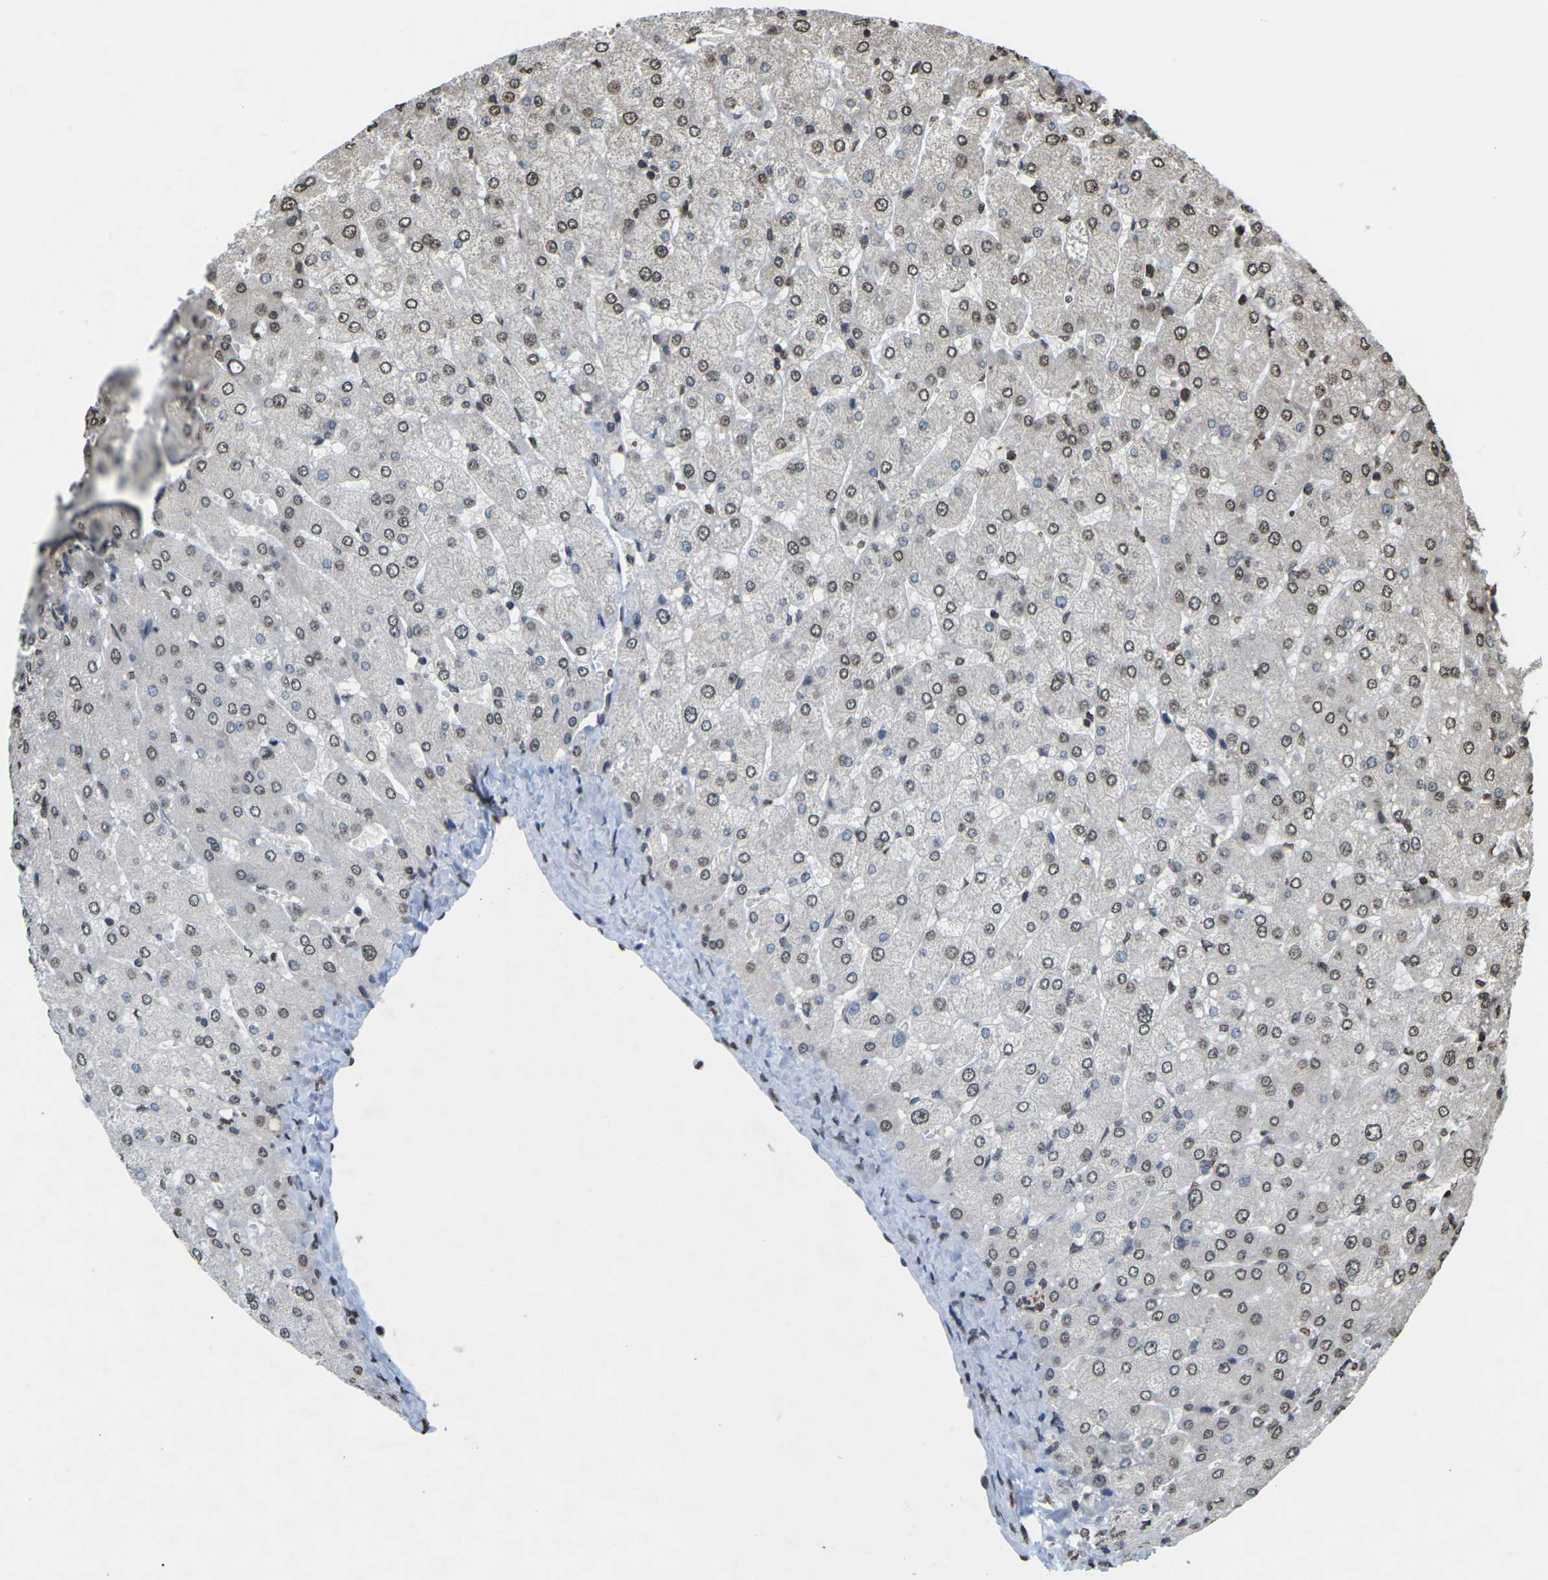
{"staining": {"intensity": "weak", "quantity": "25%-75%", "location": "nuclear"}, "tissue": "liver", "cell_type": "Cholangiocytes", "image_type": "normal", "snomed": [{"axis": "morphology", "description": "Normal tissue, NOS"}, {"axis": "topography", "description": "Liver"}], "caption": "DAB immunohistochemical staining of benign liver shows weak nuclear protein staining in about 25%-75% of cholangiocytes.", "gene": "EMSY", "patient": {"sex": "male", "age": 55}}